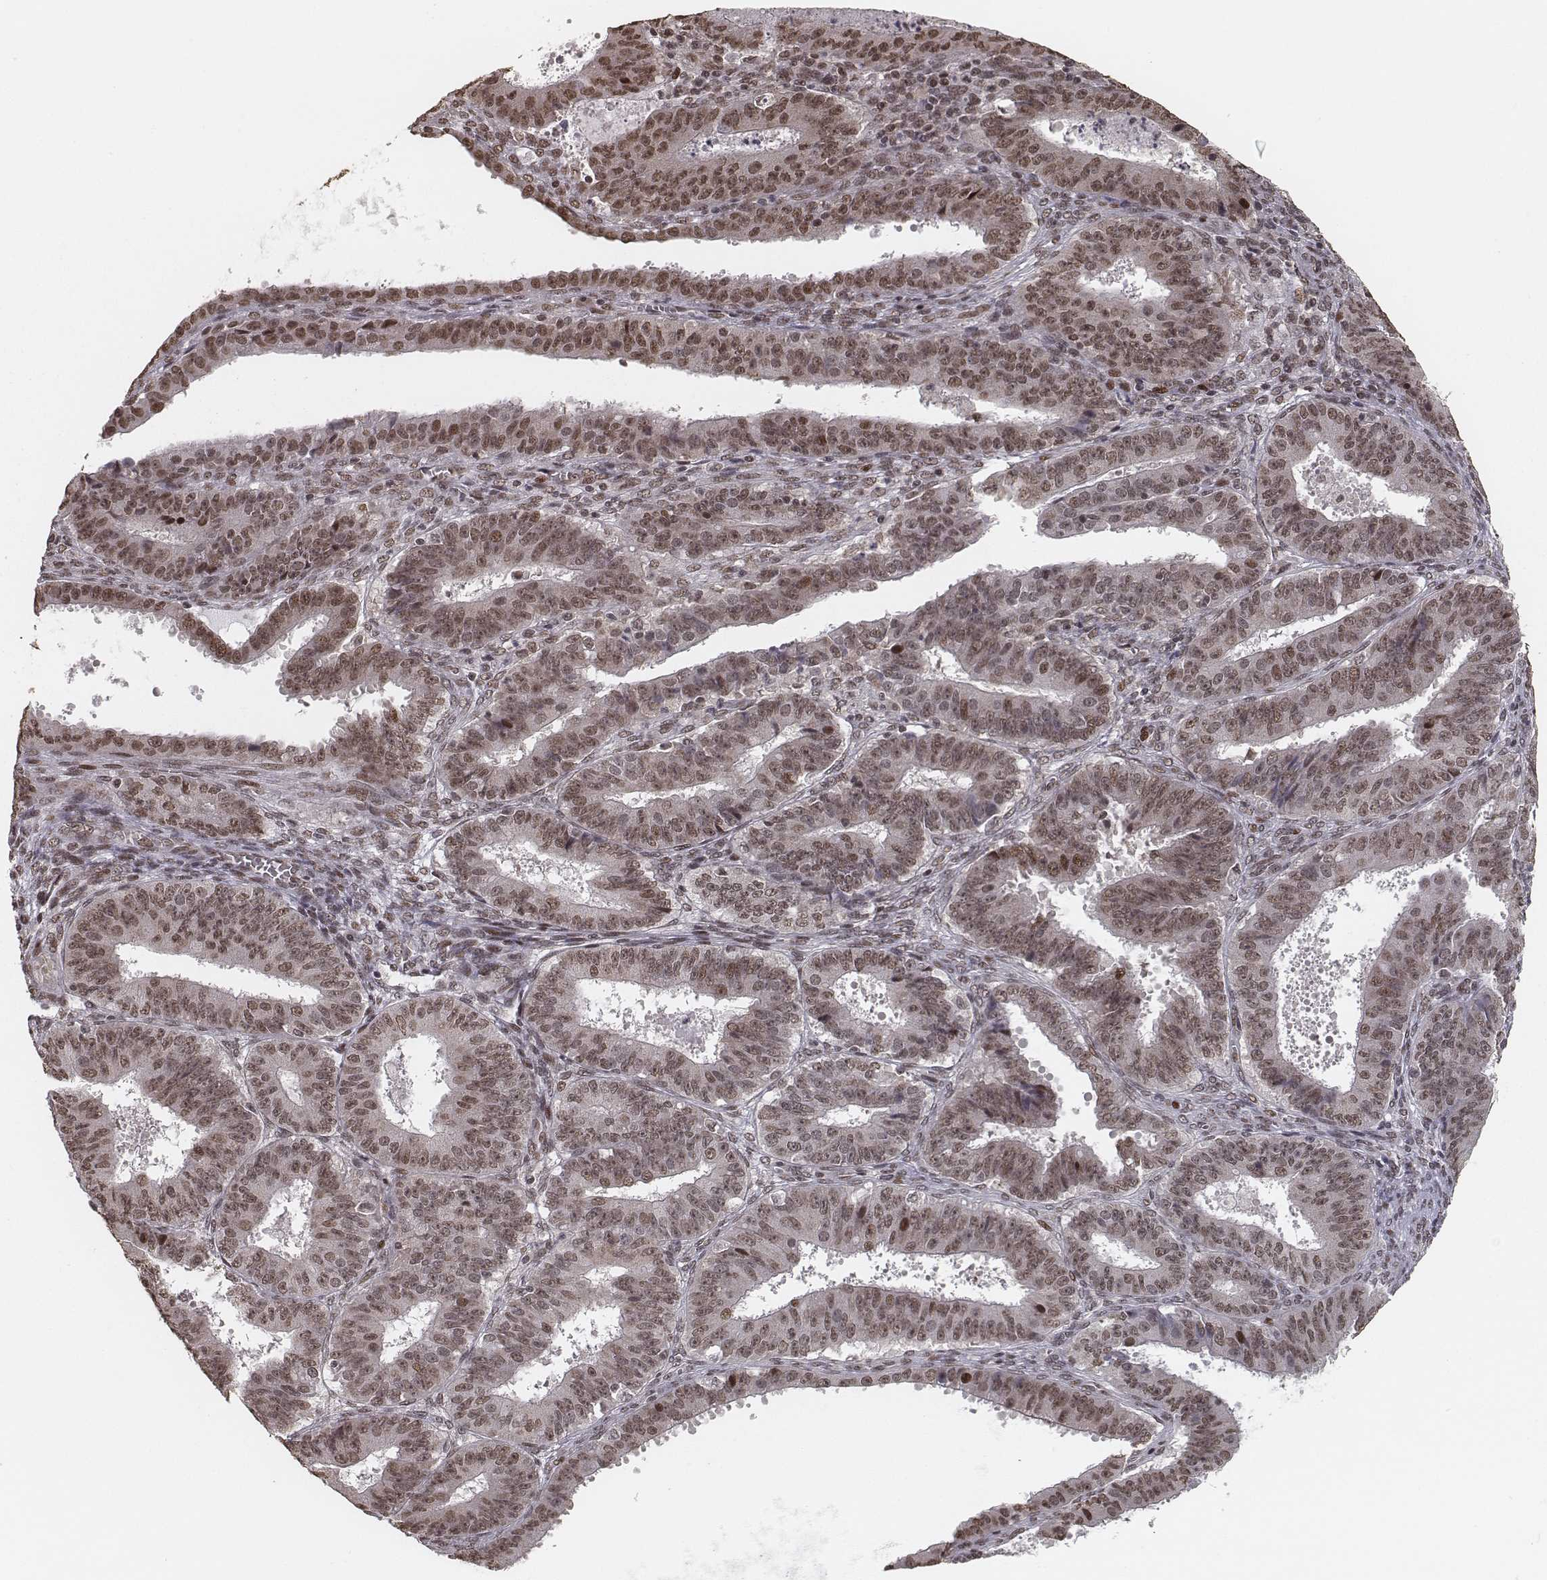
{"staining": {"intensity": "moderate", "quantity": ">75%", "location": "nuclear"}, "tissue": "ovarian cancer", "cell_type": "Tumor cells", "image_type": "cancer", "snomed": [{"axis": "morphology", "description": "Carcinoma, endometroid"}, {"axis": "topography", "description": "Ovary"}], "caption": "A histopathology image of ovarian endometroid carcinoma stained for a protein exhibits moderate nuclear brown staining in tumor cells. The staining was performed using DAB (3,3'-diaminobenzidine), with brown indicating positive protein expression. Nuclei are stained blue with hematoxylin.", "gene": "HMGA2", "patient": {"sex": "female", "age": 42}}